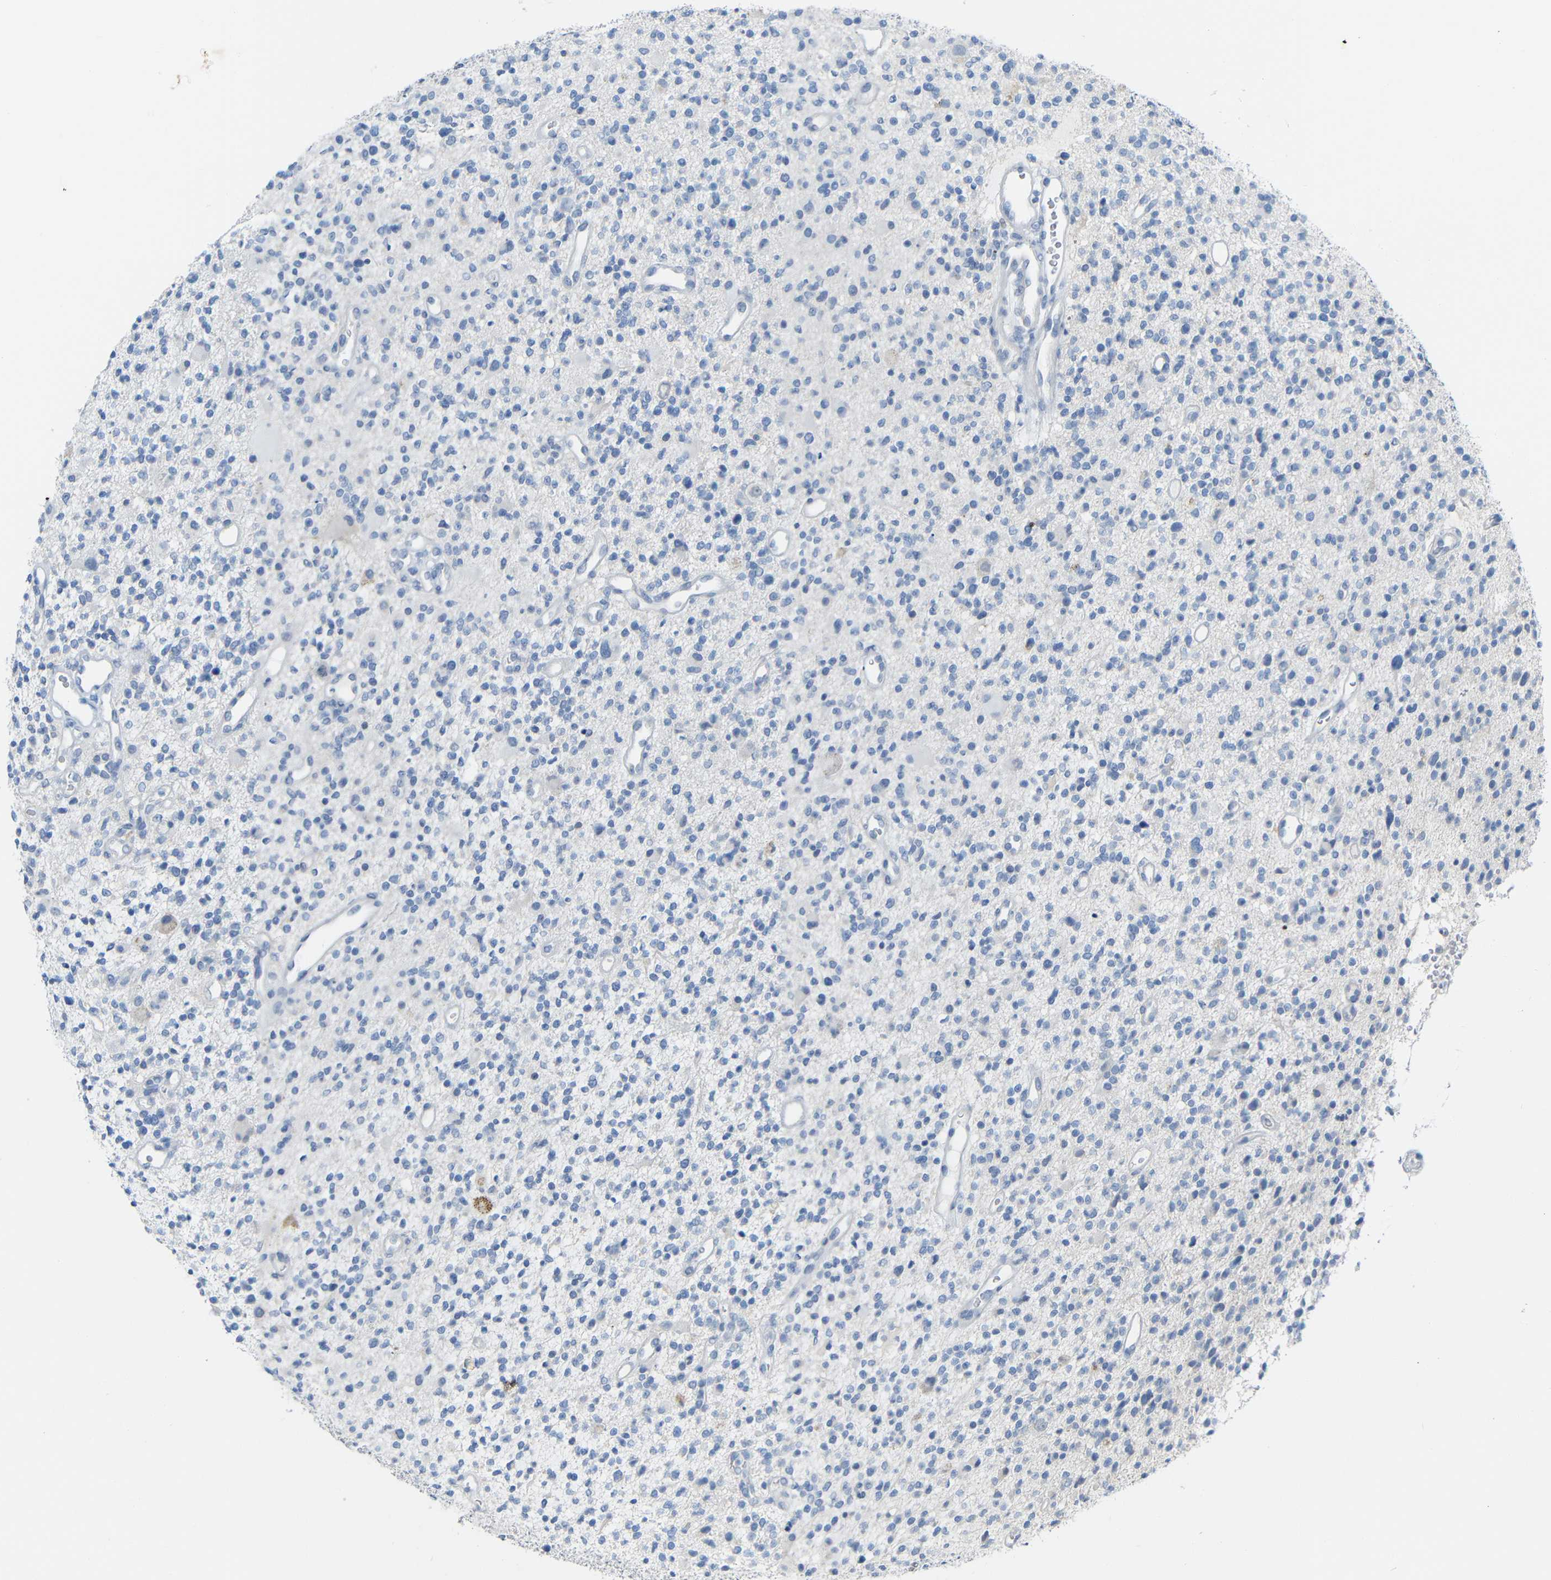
{"staining": {"intensity": "negative", "quantity": "none", "location": "none"}, "tissue": "glioma", "cell_type": "Tumor cells", "image_type": "cancer", "snomed": [{"axis": "morphology", "description": "Glioma, malignant, High grade"}, {"axis": "topography", "description": "Brain"}], "caption": "A histopathology image of glioma stained for a protein displays no brown staining in tumor cells.", "gene": "C15orf48", "patient": {"sex": "male", "age": 48}}